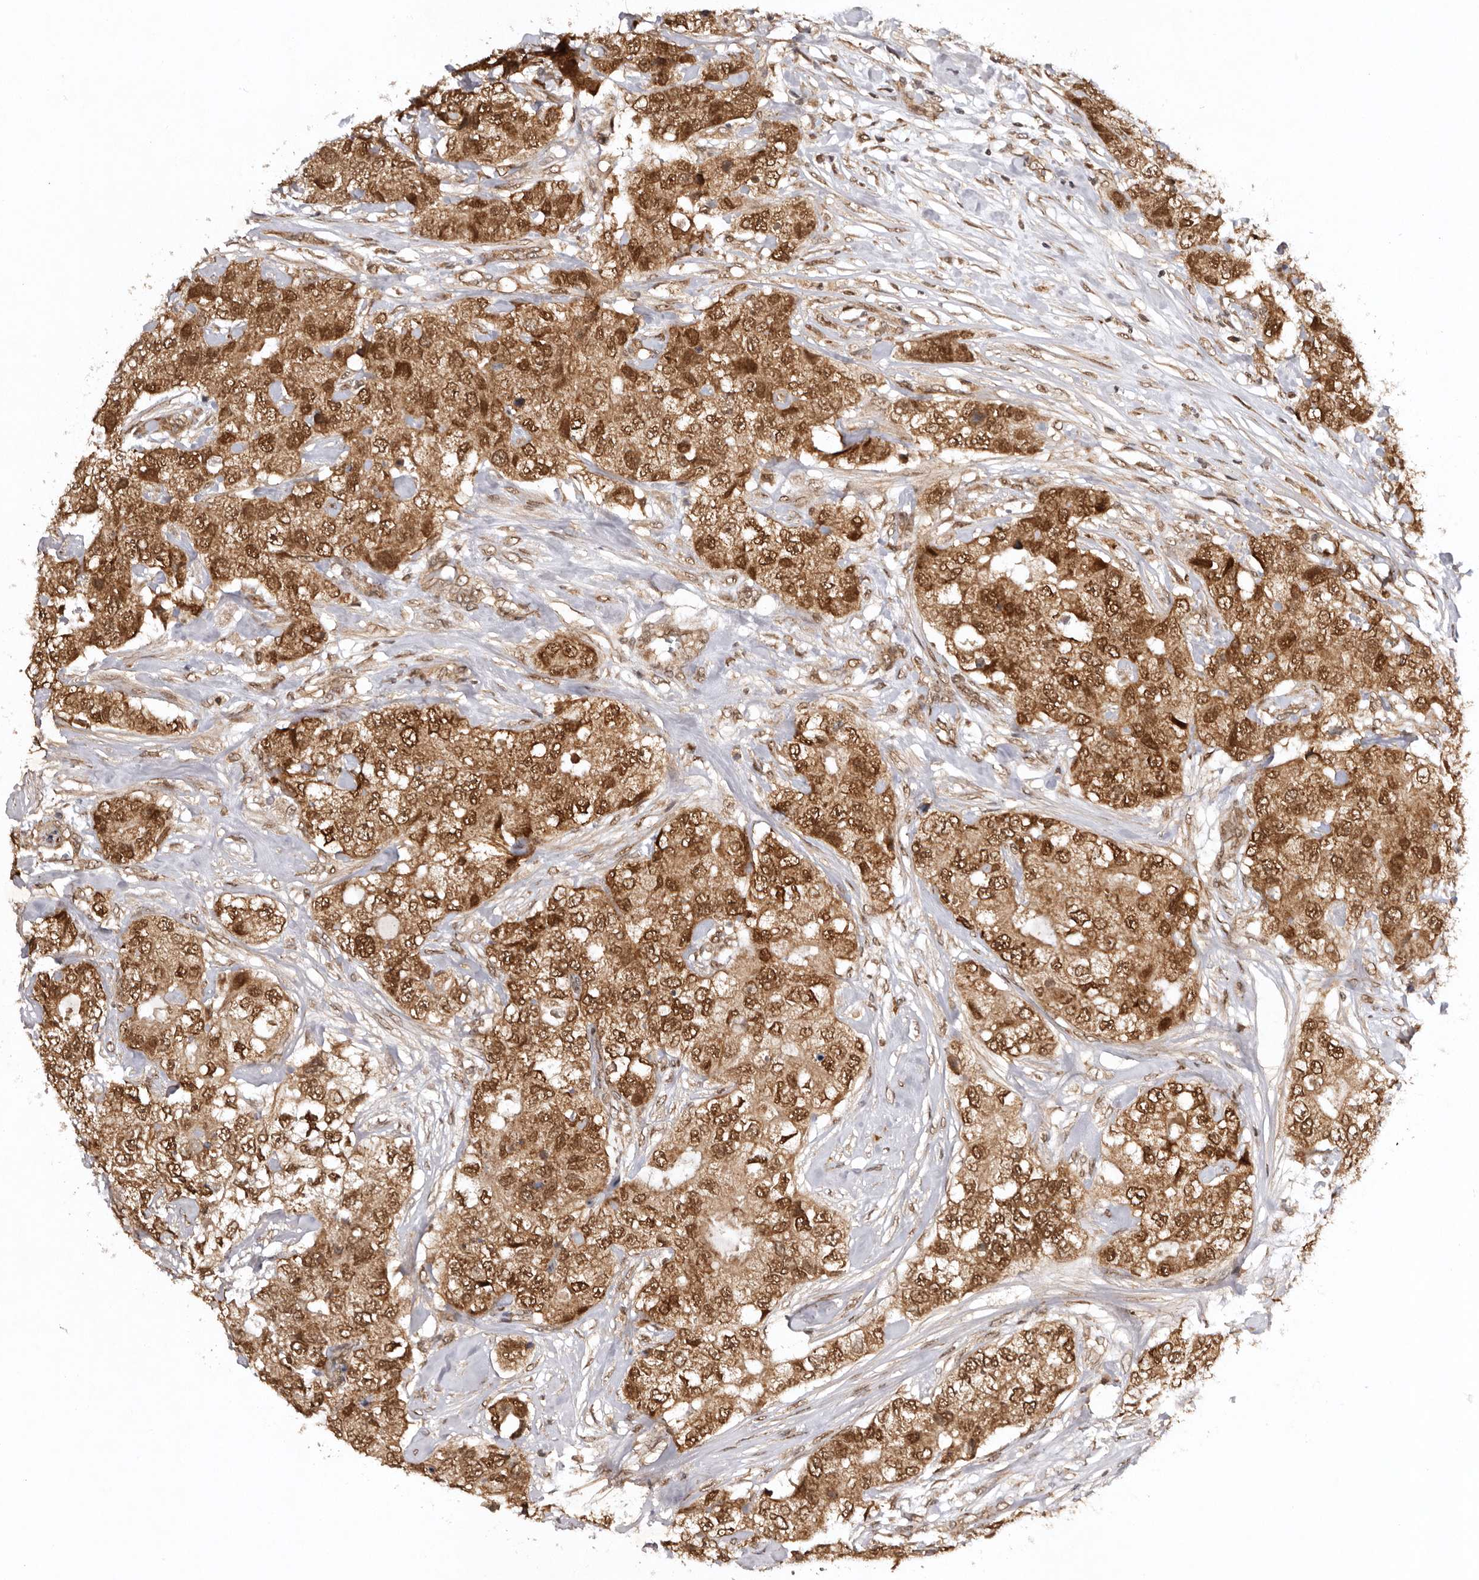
{"staining": {"intensity": "moderate", "quantity": ">75%", "location": "cytoplasmic/membranous,nuclear"}, "tissue": "breast cancer", "cell_type": "Tumor cells", "image_type": "cancer", "snomed": [{"axis": "morphology", "description": "Duct carcinoma"}, {"axis": "topography", "description": "Breast"}], "caption": "Breast cancer (invasive ductal carcinoma) stained with immunohistochemistry (IHC) exhibits moderate cytoplasmic/membranous and nuclear positivity in about >75% of tumor cells.", "gene": "TARS2", "patient": {"sex": "female", "age": 62}}